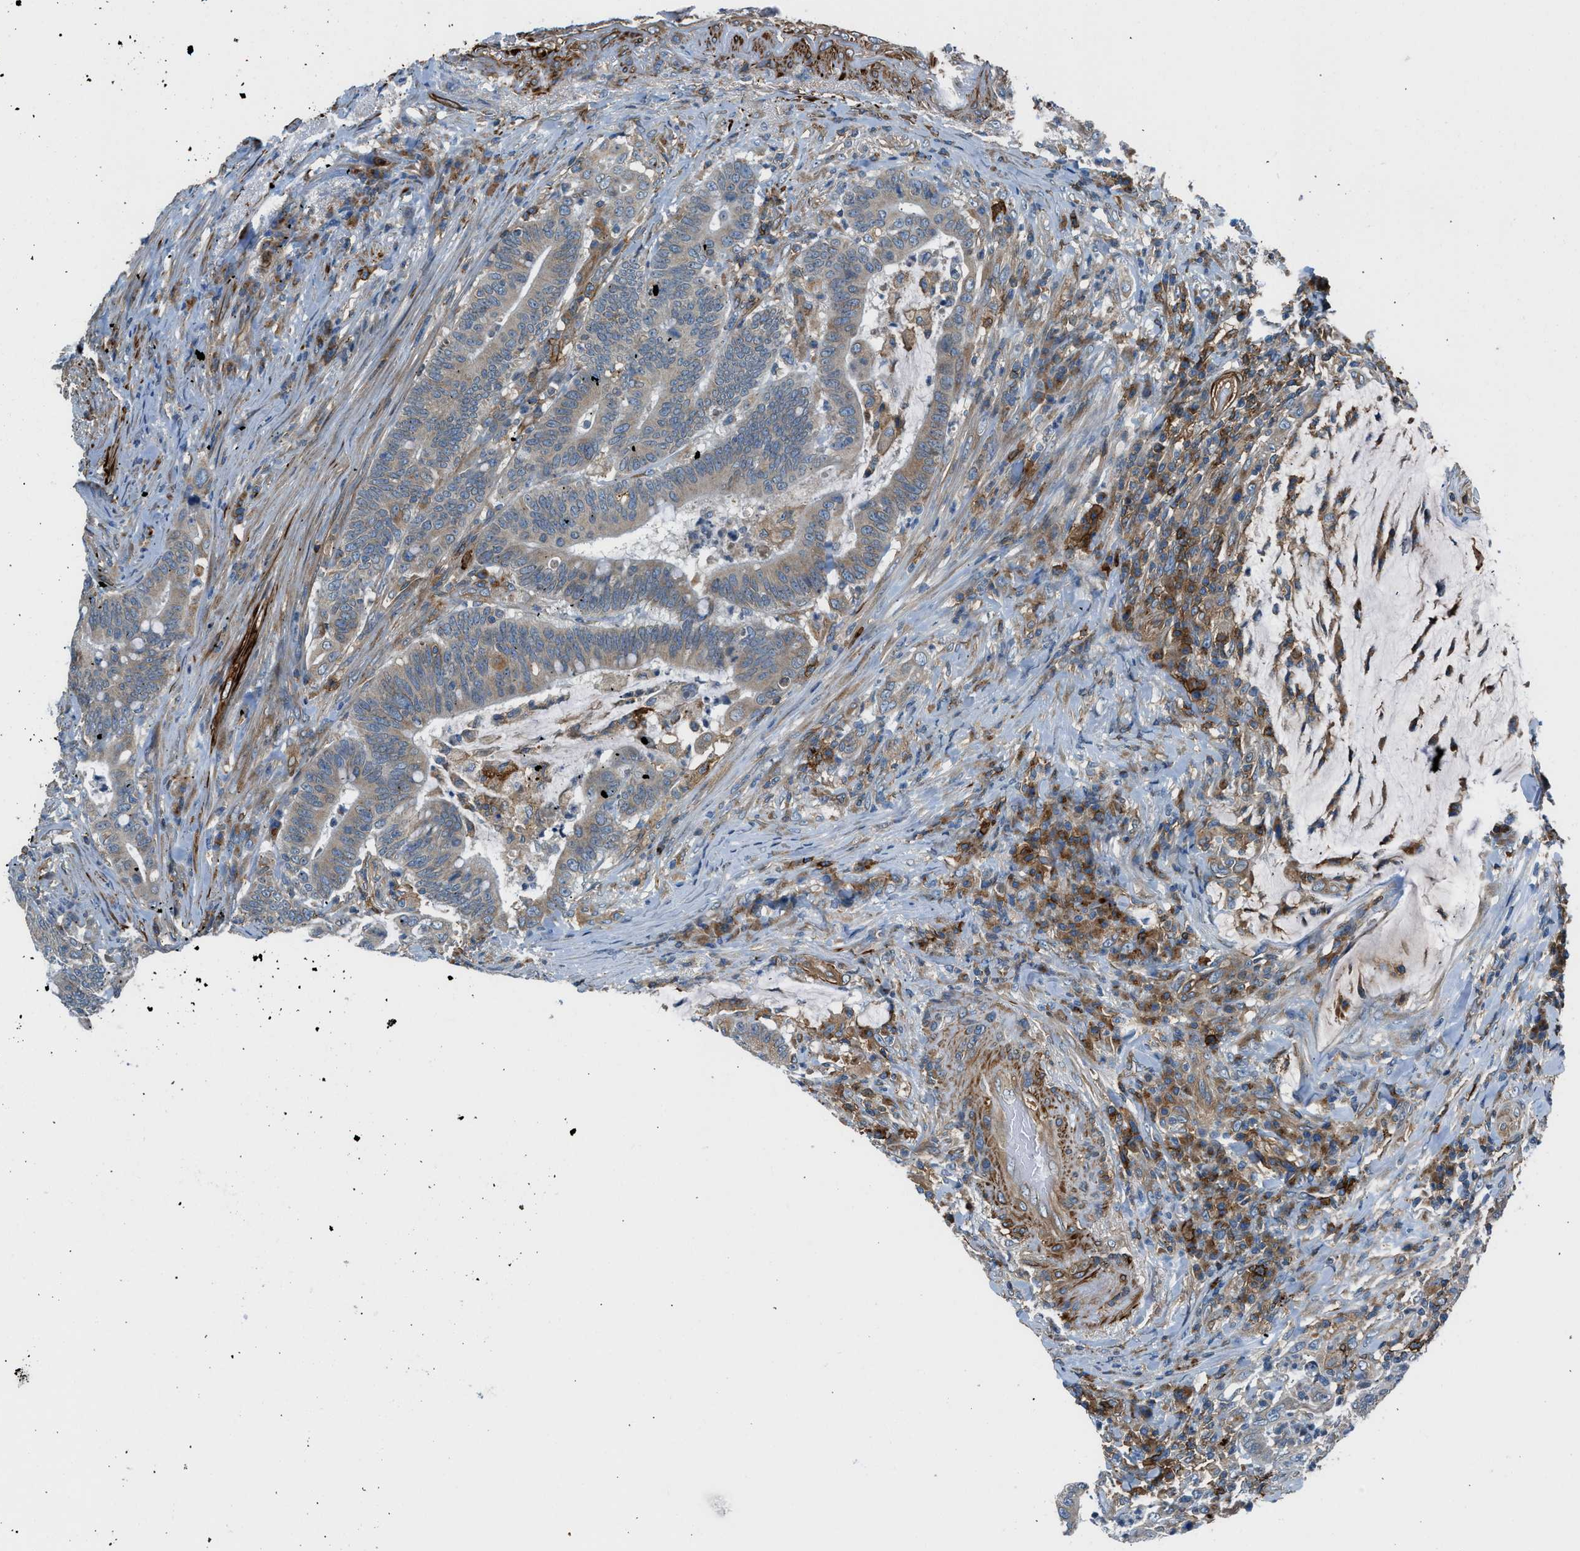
{"staining": {"intensity": "weak", "quantity": "25%-75%", "location": "cytoplasmic/membranous"}, "tissue": "colorectal cancer", "cell_type": "Tumor cells", "image_type": "cancer", "snomed": [{"axis": "morphology", "description": "Normal tissue, NOS"}, {"axis": "morphology", "description": "Adenocarcinoma, NOS"}, {"axis": "topography", "description": "Colon"}], "caption": "Weak cytoplasmic/membranous positivity for a protein is seen in approximately 25%-75% of tumor cells of colorectal cancer (adenocarcinoma) using immunohistochemistry.", "gene": "LMBR1", "patient": {"sex": "female", "age": 66}}